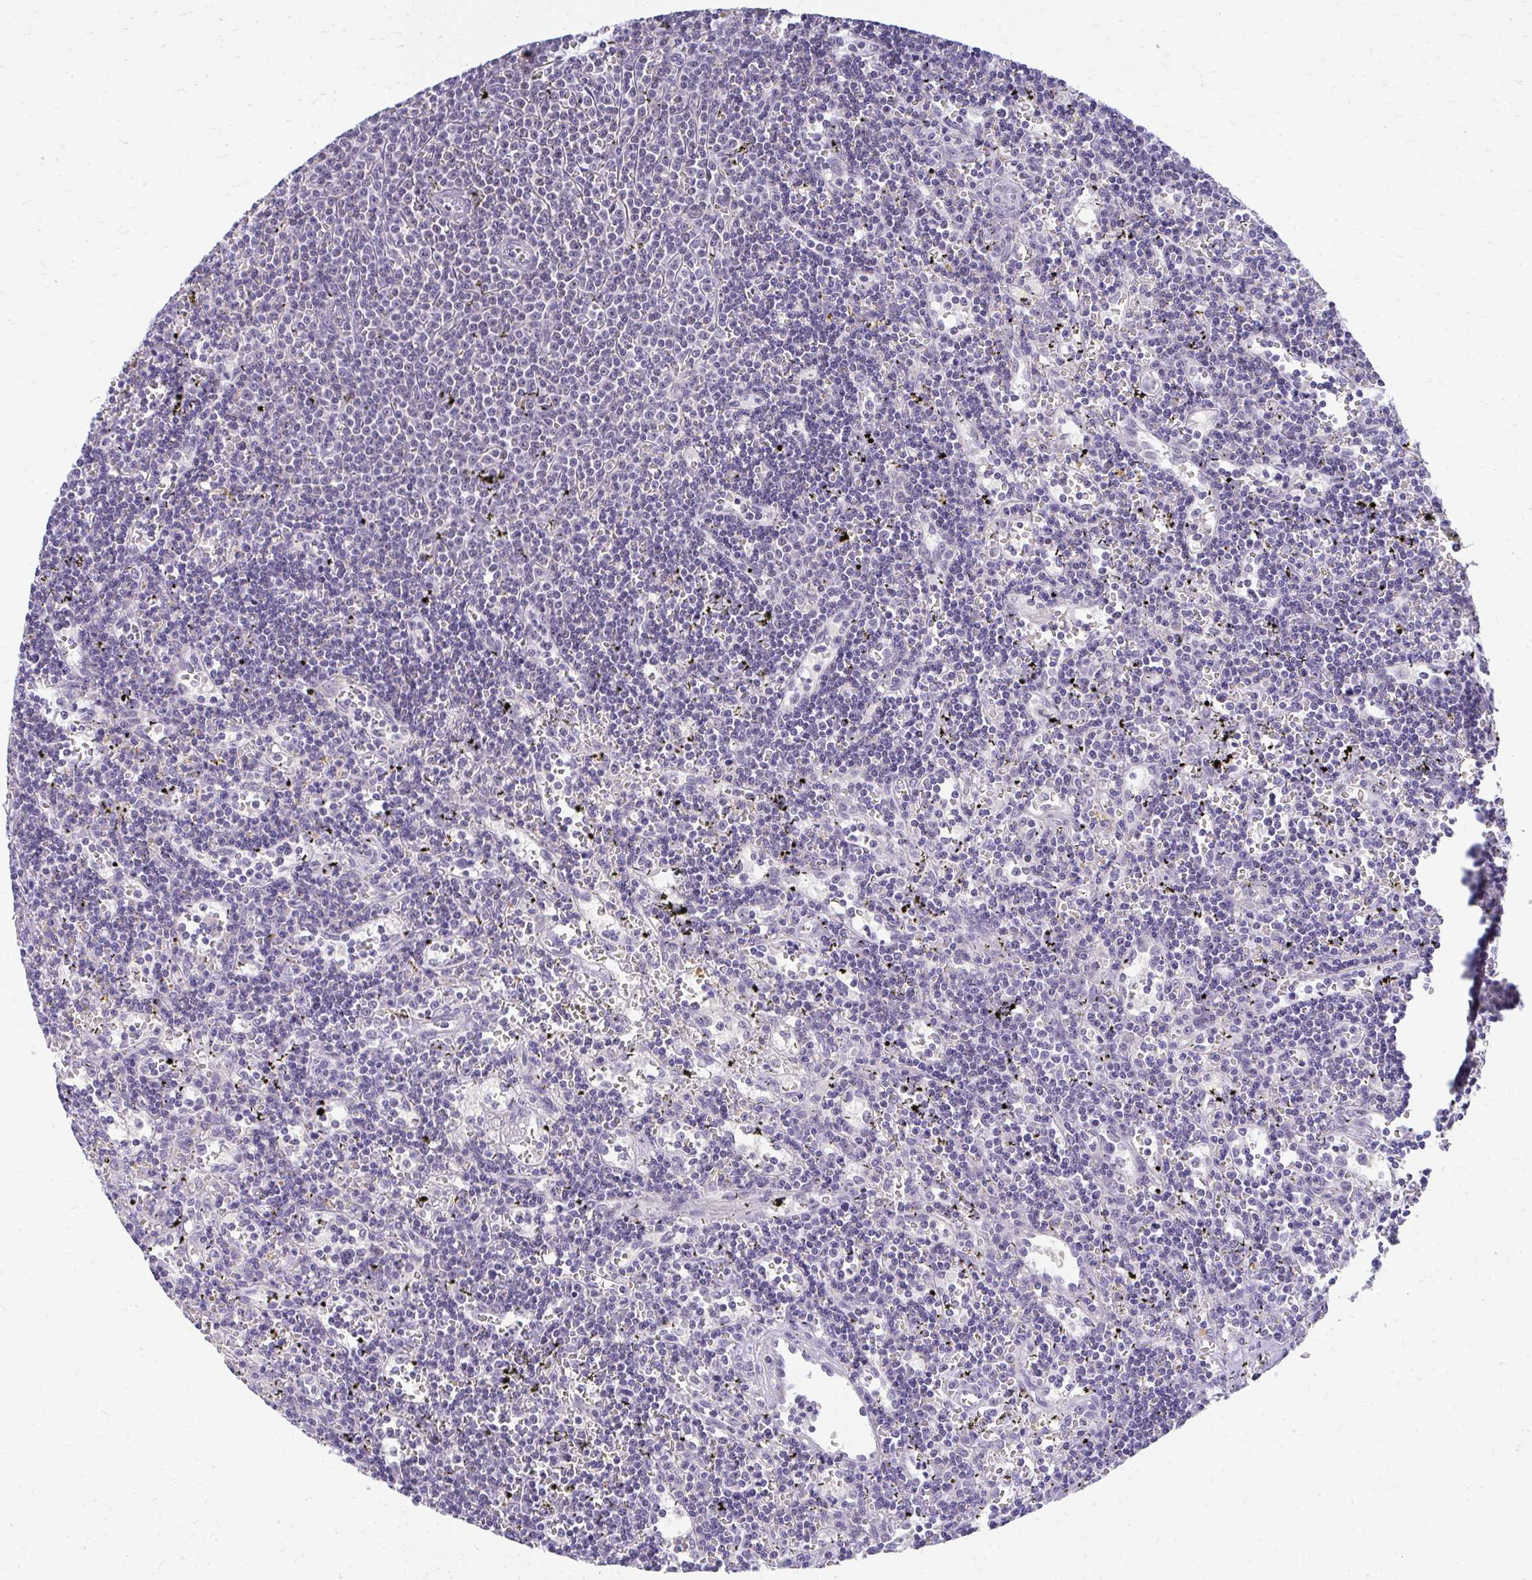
{"staining": {"intensity": "negative", "quantity": "none", "location": "none"}, "tissue": "lymphoma", "cell_type": "Tumor cells", "image_type": "cancer", "snomed": [{"axis": "morphology", "description": "Malignant lymphoma, non-Hodgkin's type, Low grade"}, {"axis": "topography", "description": "Spleen"}], "caption": "Immunohistochemistry micrograph of neoplastic tissue: human malignant lymphoma, non-Hodgkin's type (low-grade) stained with DAB (3,3'-diaminobenzidine) exhibits no significant protein positivity in tumor cells.", "gene": "TEX33", "patient": {"sex": "male", "age": 60}}